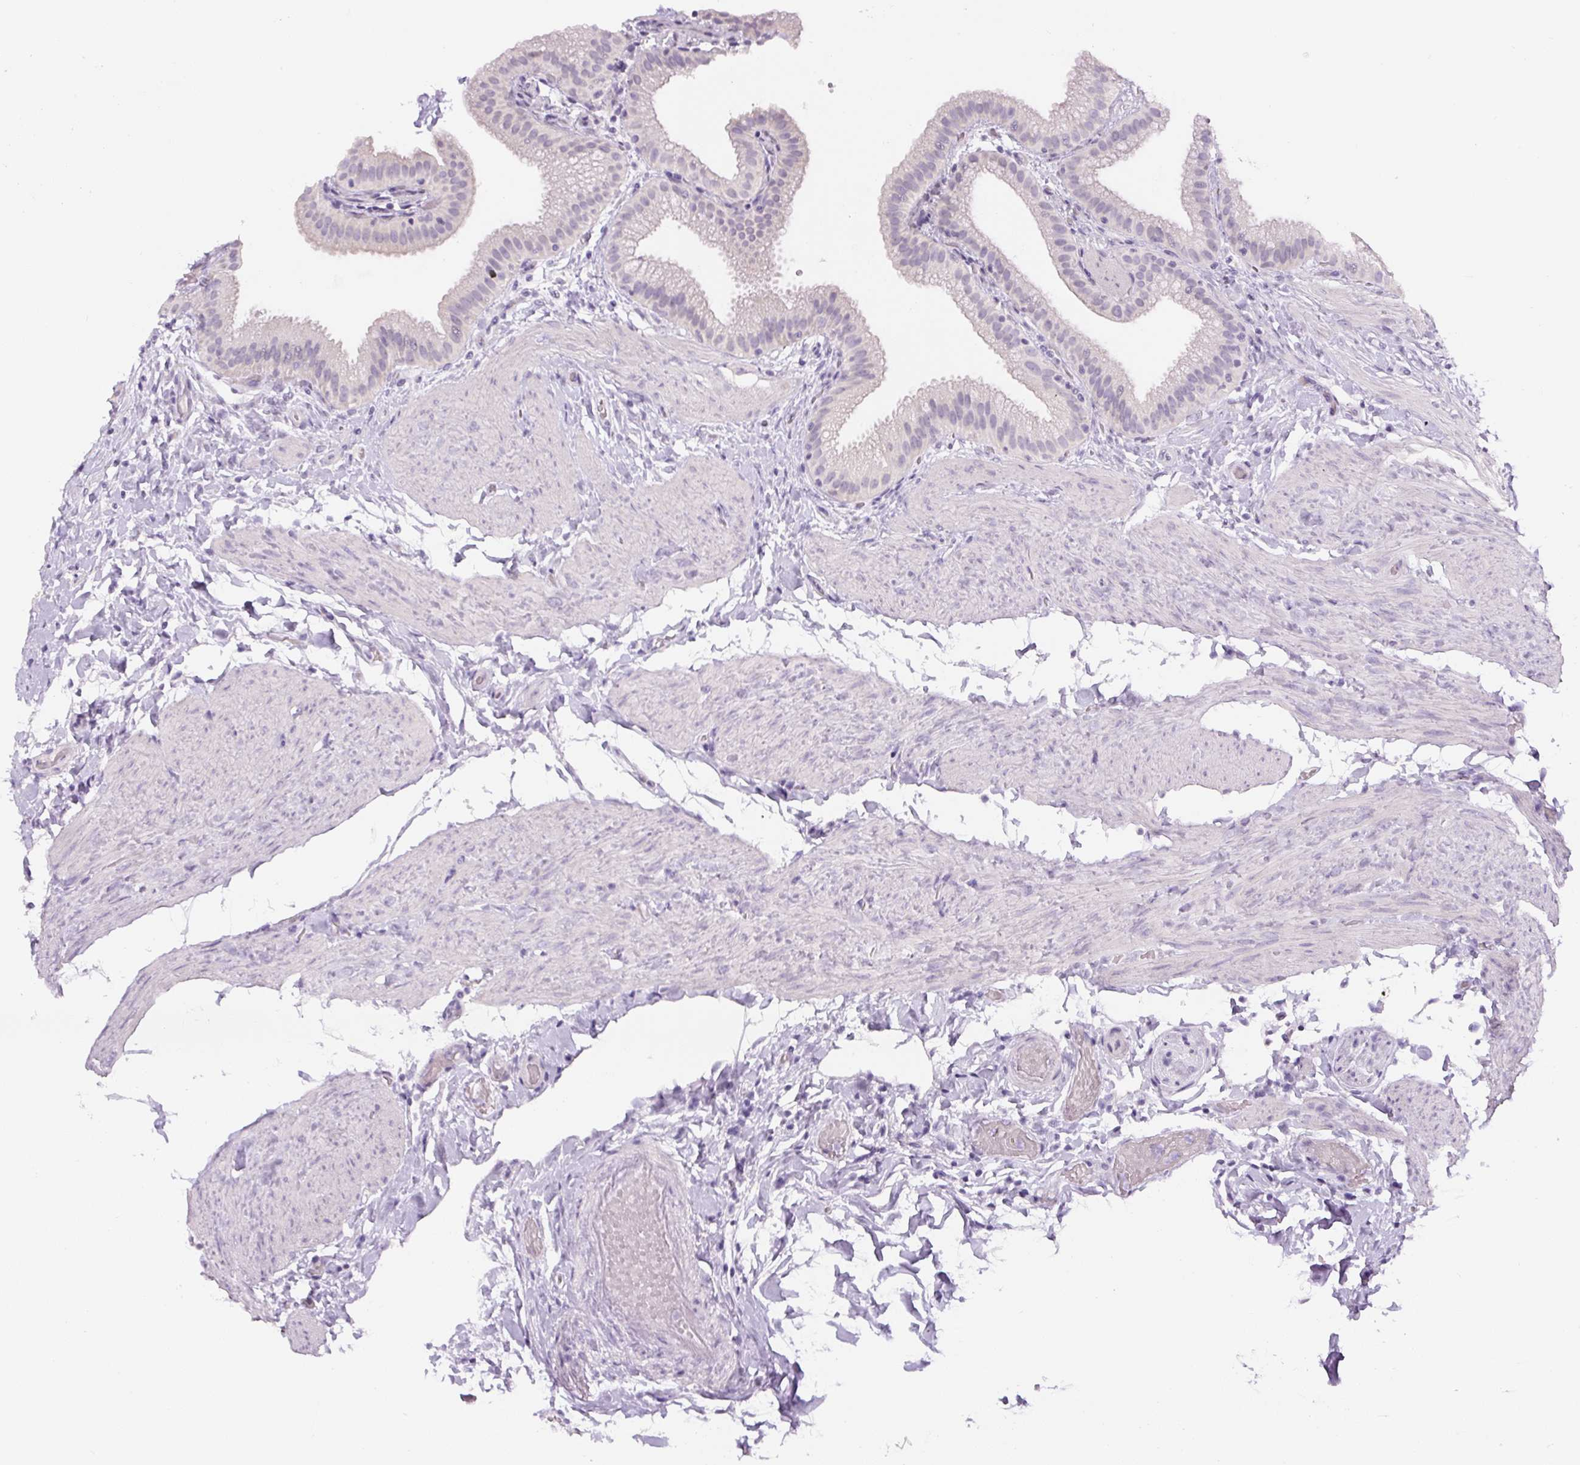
{"staining": {"intensity": "negative", "quantity": "none", "location": "none"}, "tissue": "gallbladder", "cell_type": "Glandular cells", "image_type": "normal", "snomed": [{"axis": "morphology", "description": "Normal tissue, NOS"}, {"axis": "topography", "description": "Gallbladder"}], "caption": "This micrograph is of normal gallbladder stained with IHC to label a protein in brown with the nuclei are counter-stained blue. There is no staining in glandular cells. Brightfield microscopy of IHC stained with DAB (3,3'-diaminobenzidine) (brown) and hematoxylin (blue), captured at high magnification.", "gene": "SIX1", "patient": {"sex": "female", "age": 63}}